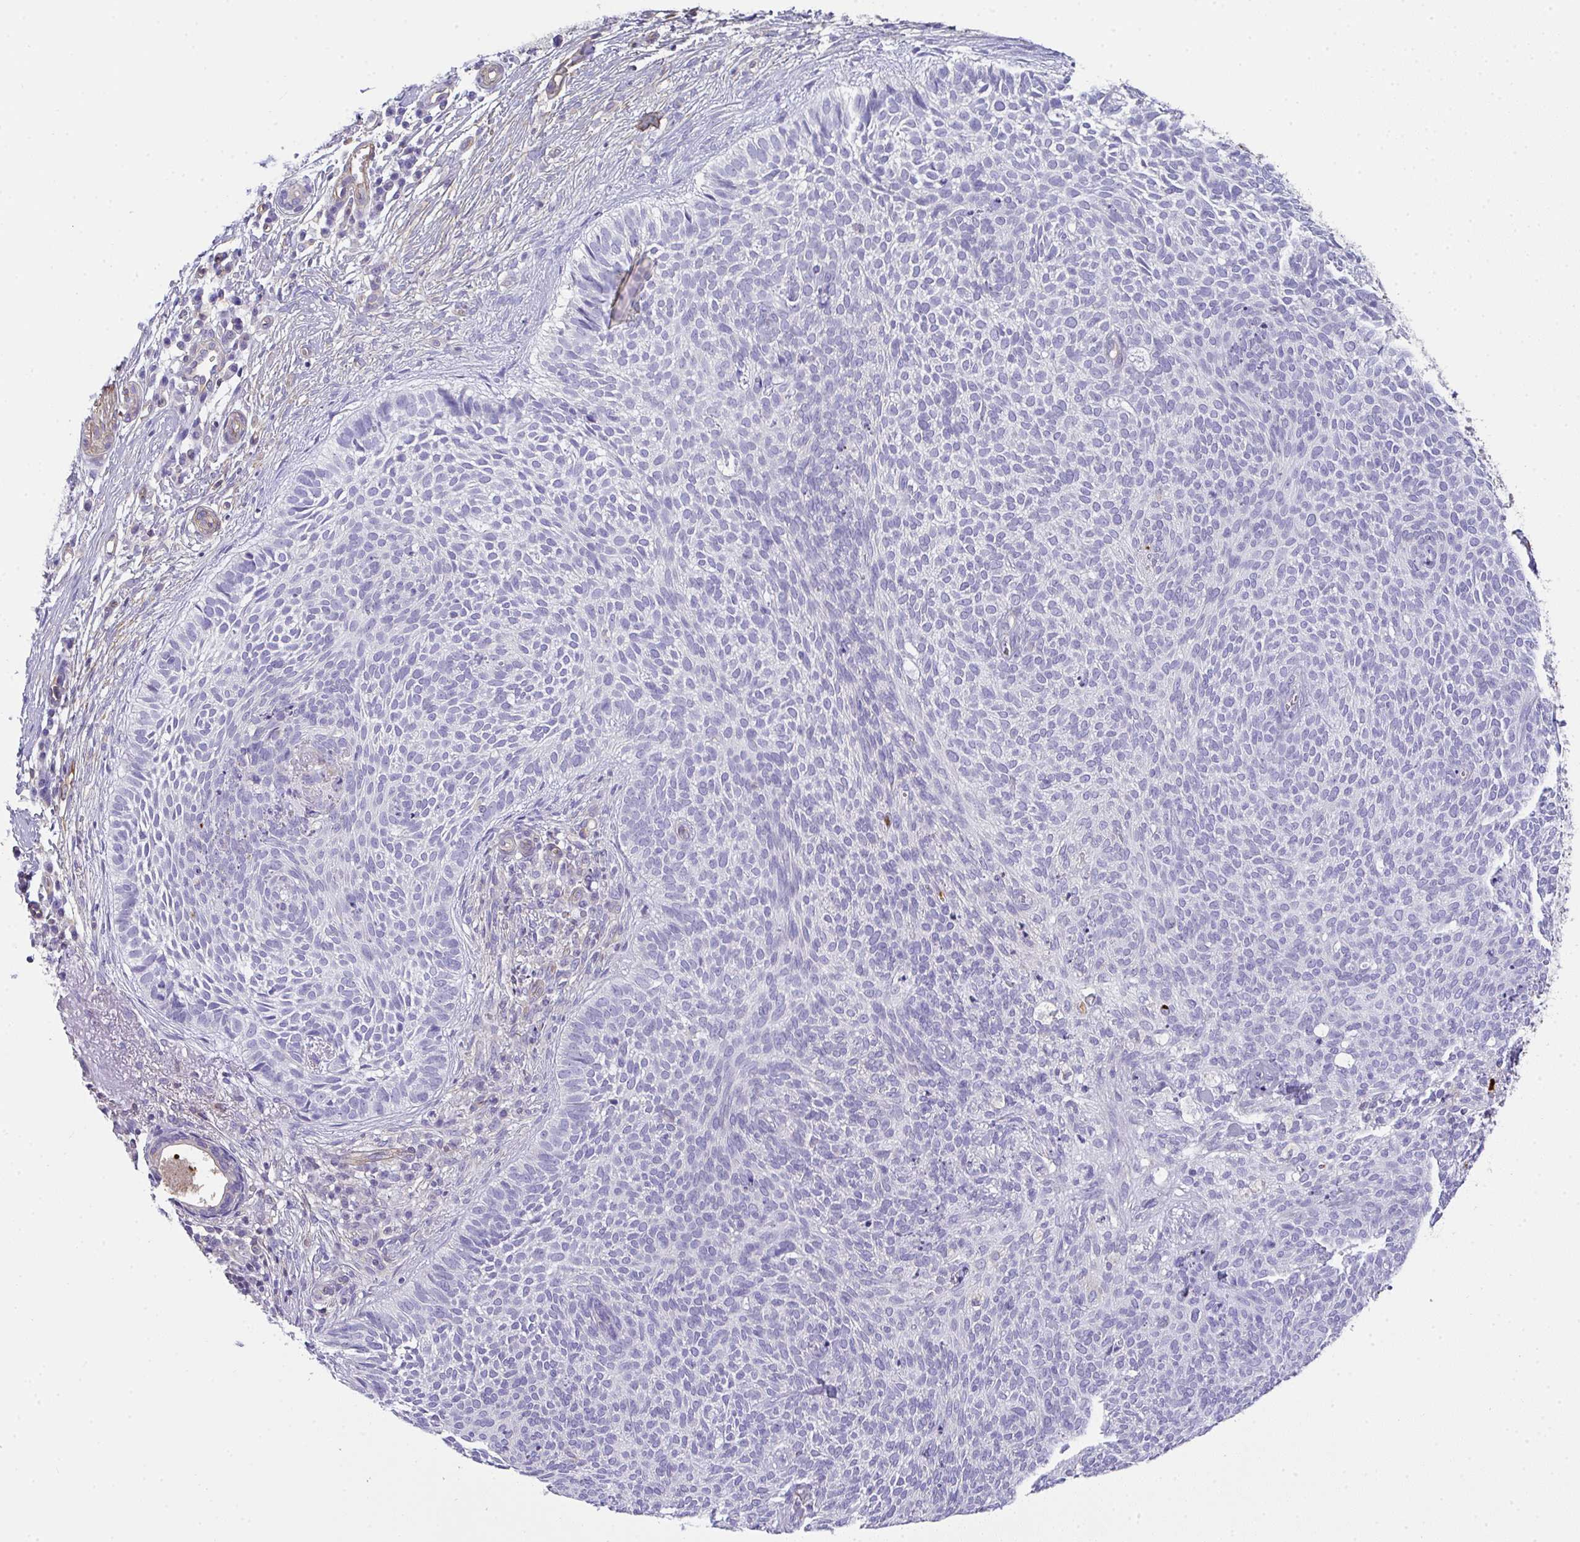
{"staining": {"intensity": "negative", "quantity": "none", "location": "none"}, "tissue": "skin cancer", "cell_type": "Tumor cells", "image_type": "cancer", "snomed": [{"axis": "morphology", "description": "Basal cell carcinoma"}, {"axis": "topography", "description": "Skin"}, {"axis": "topography", "description": "Skin of face"}], "caption": "This is an immunohistochemistry (IHC) photomicrograph of skin cancer. There is no staining in tumor cells.", "gene": "TNFAIP8", "patient": {"sex": "female", "age": 82}}